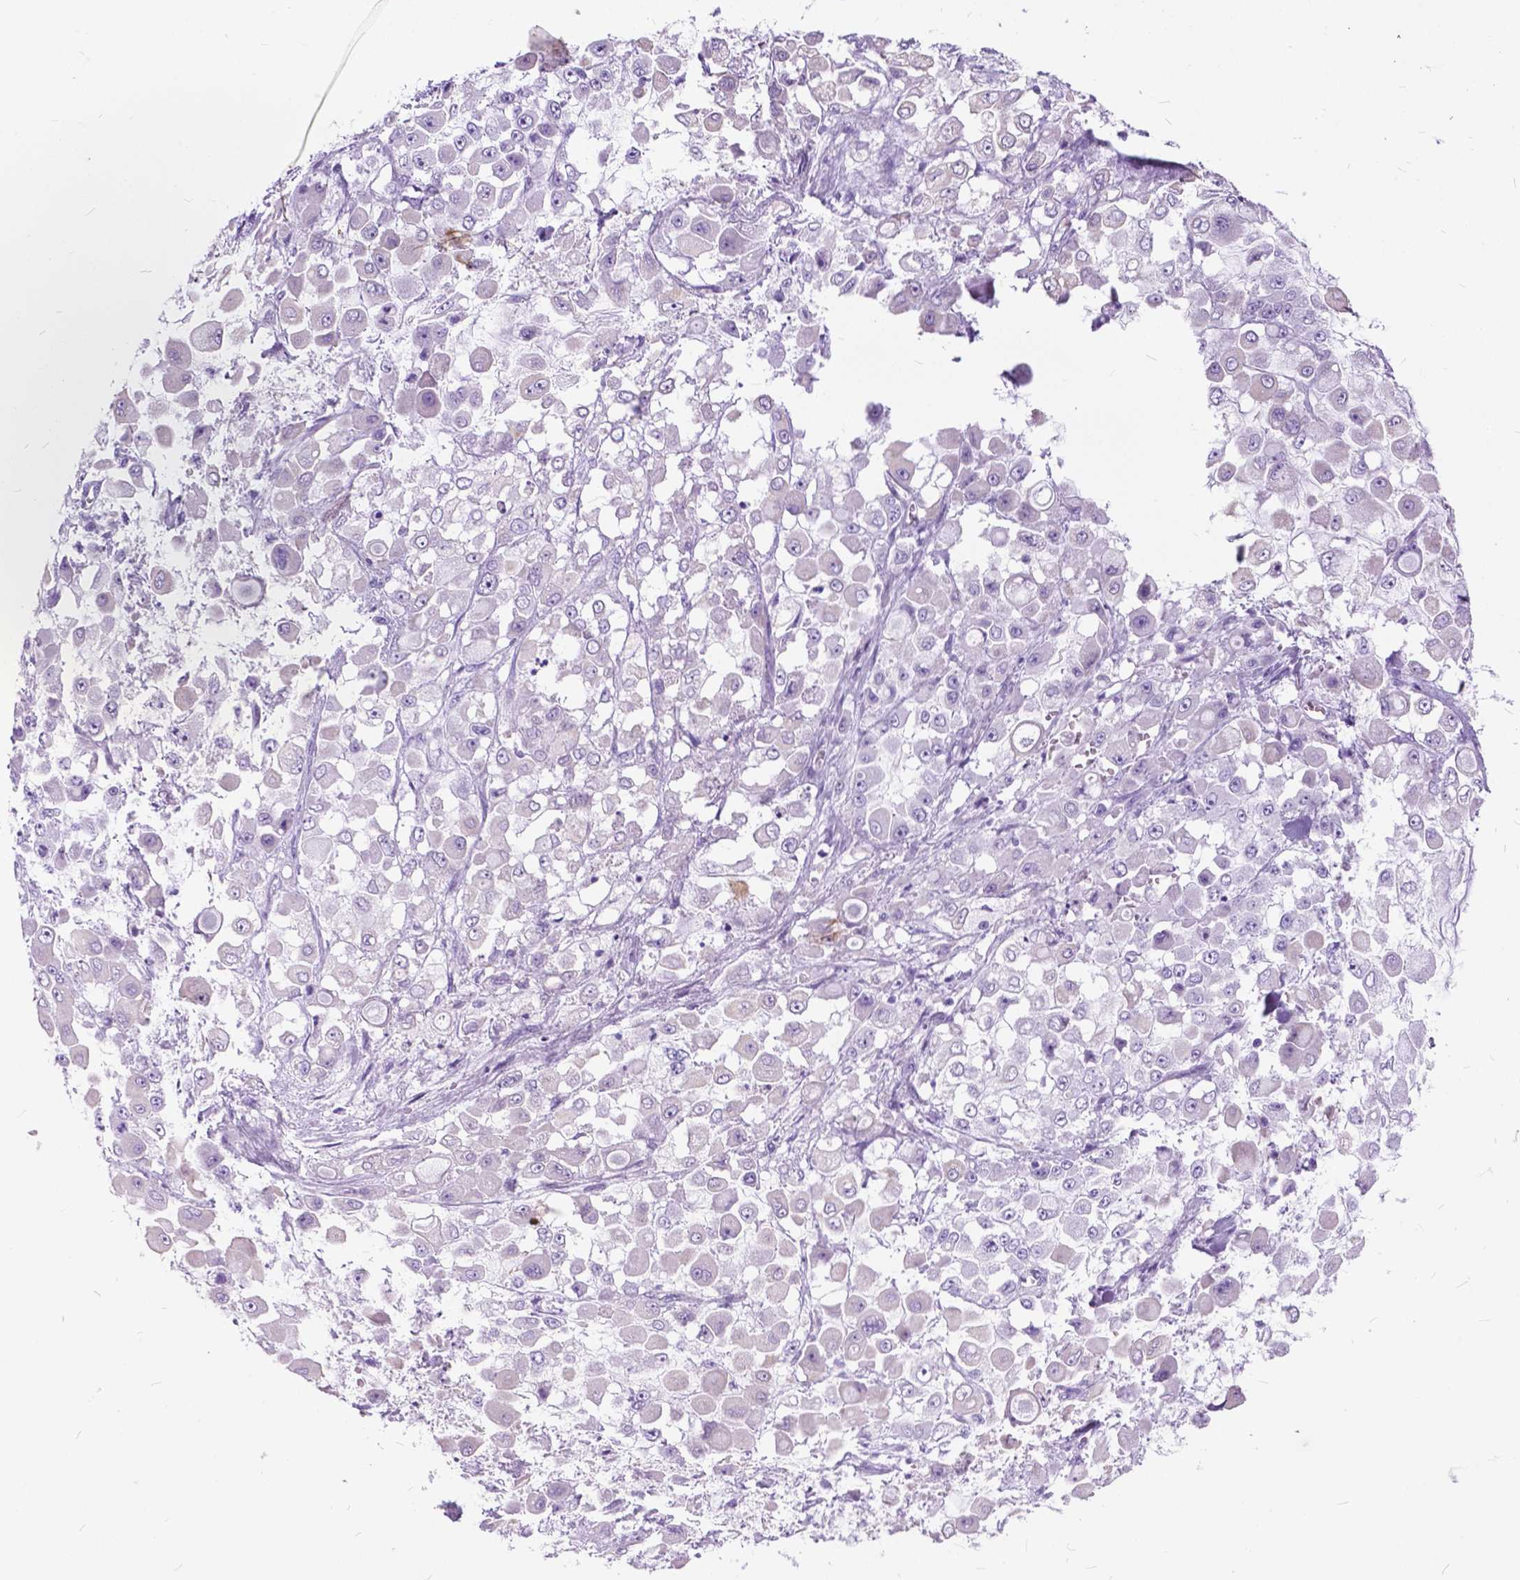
{"staining": {"intensity": "negative", "quantity": "none", "location": "none"}, "tissue": "stomach cancer", "cell_type": "Tumor cells", "image_type": "cancer", "snomed": [{"axis": "morphology", "description": "Adenocarcinoma, NOS"}, {"axis": "topography", "description": "Stomach"}], "caption": "Stomach cancer (adenocarcinoma) stained for a protein using IHC exhibits no staining tumor cells.", "gene": "BSND", "patient": {"sex": "female", "age": 76}}